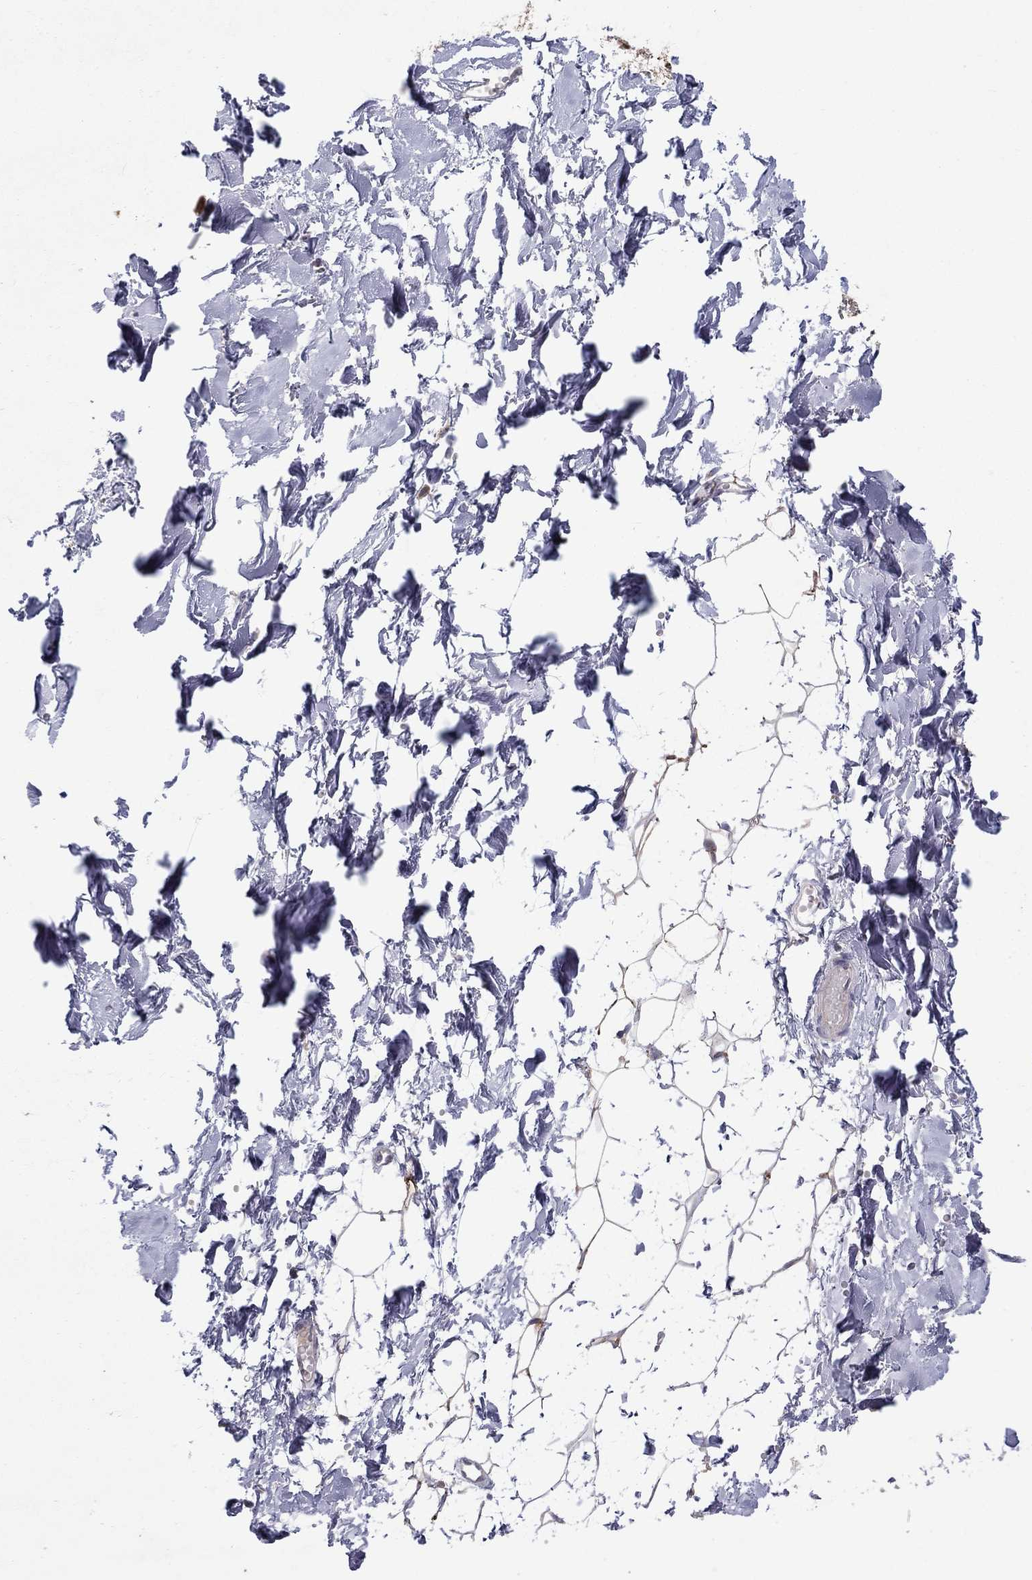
{"staining": {"intensity": "negative", "quantity": "none", "location": "none"}, "tissue": "adipose tissue", "cell_type": "Adipocytes", "image_type": "normal", "snomed": [{"axis": "morphology", "description": "Normal tissue, NOS"}, {"axis": "topography", "description": "Skin"}, {"axis": "topography", "description": "Peripheral nerve tissue"}], "caption": "Benign adipose tissue was stained to show a protein in brown. There is no significant expression in adipocytes. (DAB (3,3'-diaminobenzidine) immunohistochemistry visualized using brightfield microscopy, high magnification).", "gene": "CRACDL", "patient": {"sex": "female", "age": 56}}